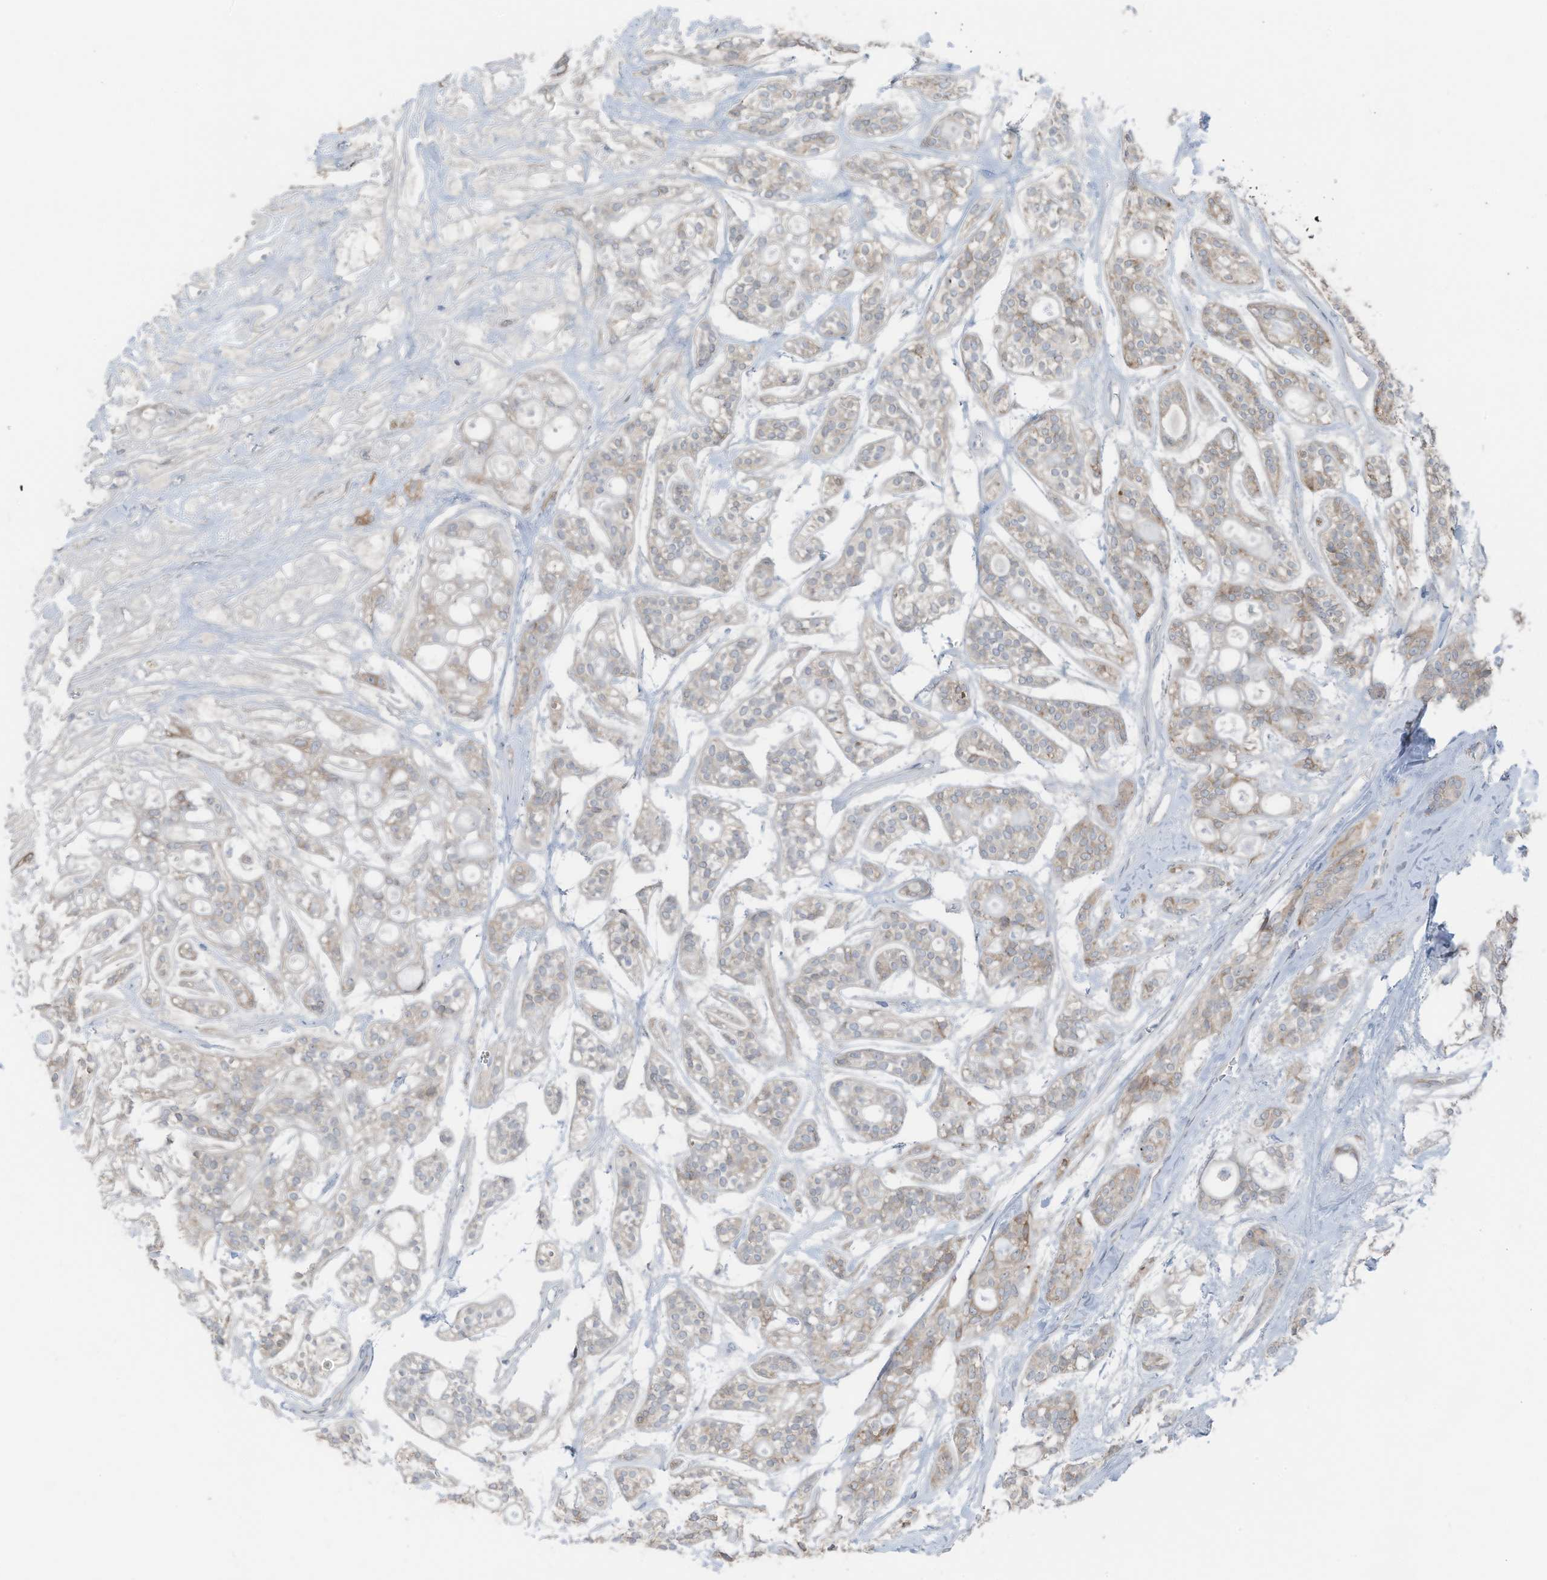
{"staining": {"intensity": "negative", "quantity": "none", "location": "none"}, "tissue": "head and neck cancer", "cell_type": "Tumor cells", "image_type": "cancer", "snomed": [{"axis": "morphology", "description": "Adenocarcinoma, NOS"}, {"axis": "topography", "description": "Head-Neck"}], "caption": "DAB (3,3'-diaminobenzidine) immunohistochemical staining of adenocarcinoma (head and neck) demonstrates no significant staining in tumor cells. (DAB (3,3'-diaminobenzidine) immunohistochemistry, high magnification).", "gene": "ARHGEF33", "patient": {"sex": "male", "age": 66}}